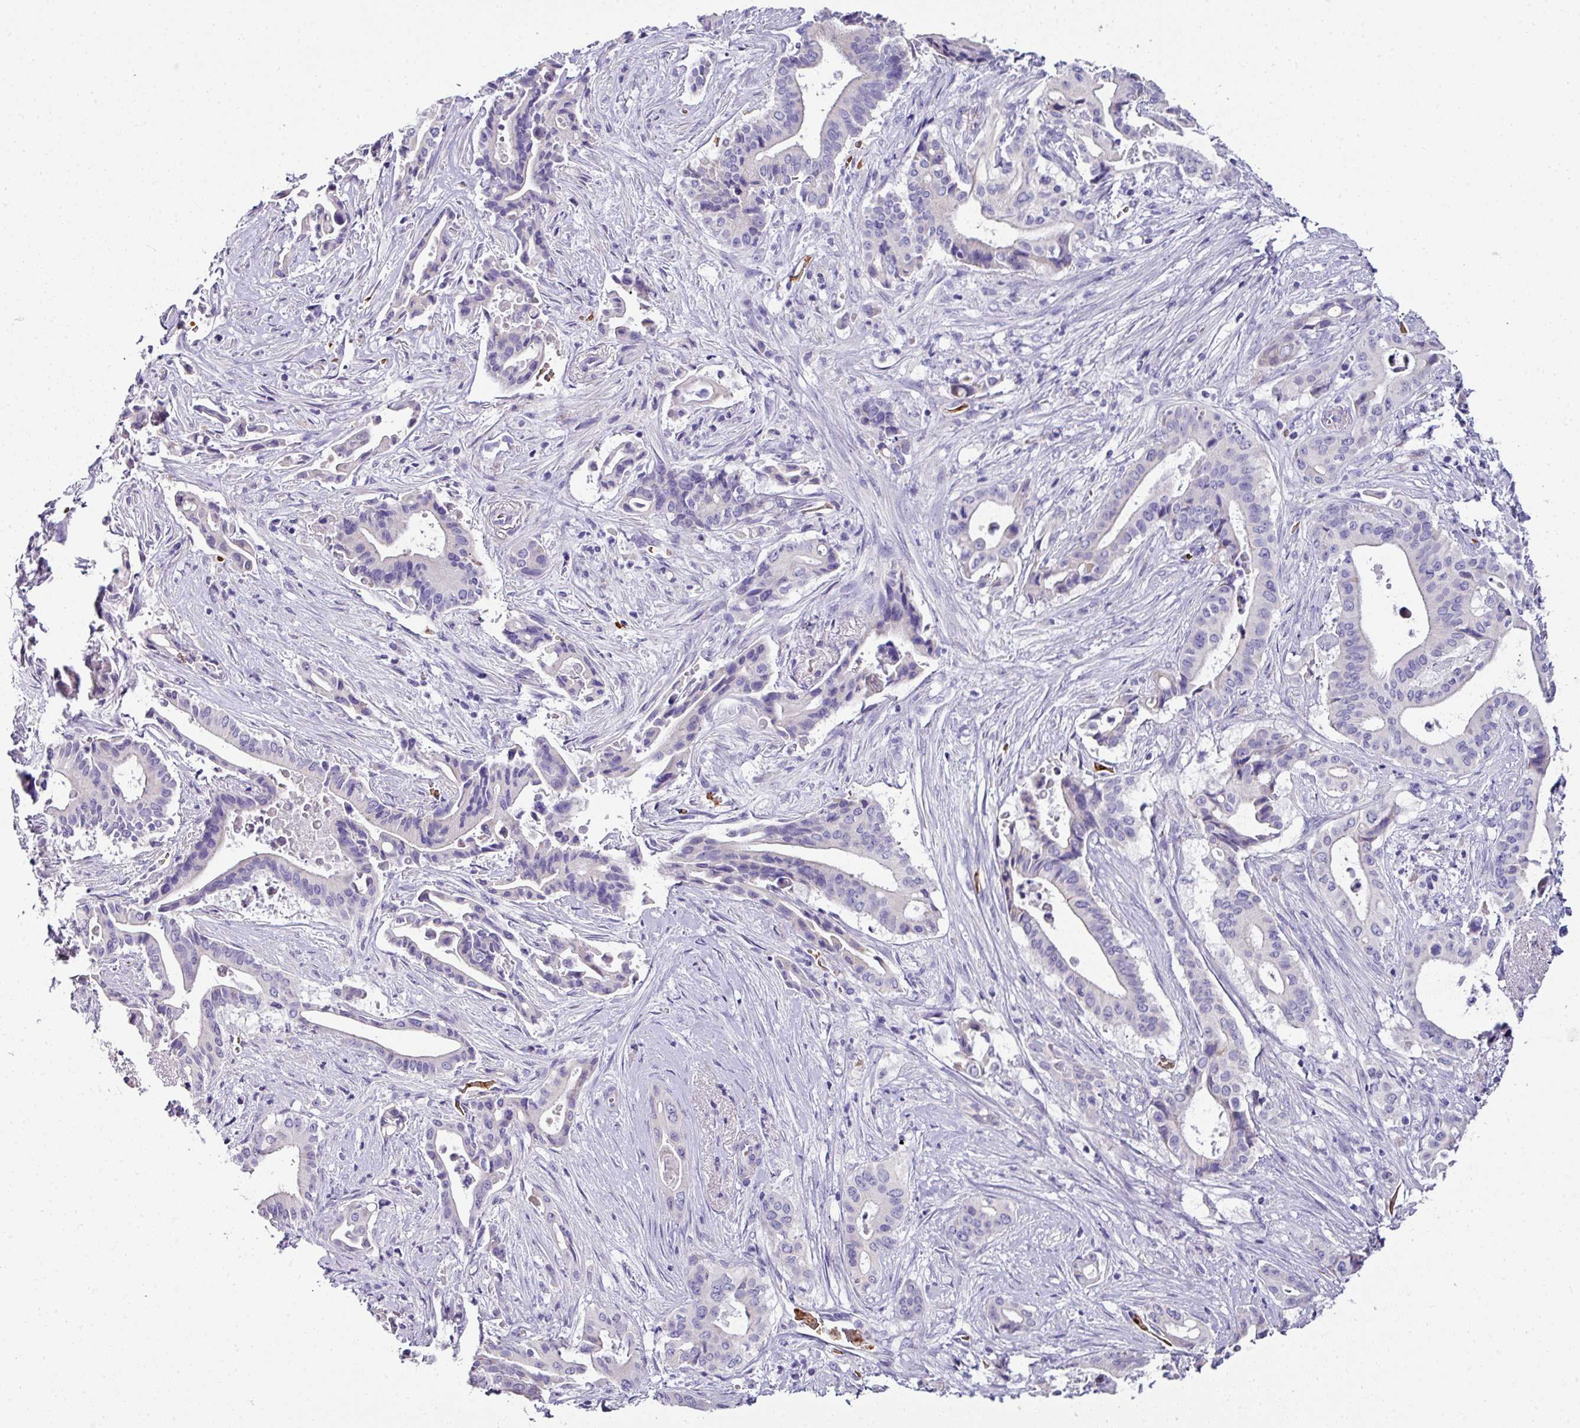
{"staining": {"intensity": "negative", "quantity": "none", "location": "none"}, "tissue": "pancreatic cancer", "cell_type": "Tumor cells", "image_type": "cancer", "snomed": [{"axis": "morphology", "description": "Adenocarcinoma, NOS"}, {"axis": "topography", "description": "Pancreas"}], "caption": "Immunohistochemical staining of human pancreatic cancer exhibits no significant positivity in tumor cells.", "gene": "NAPSA", "patient": {"sex": "female", "age": 77}}